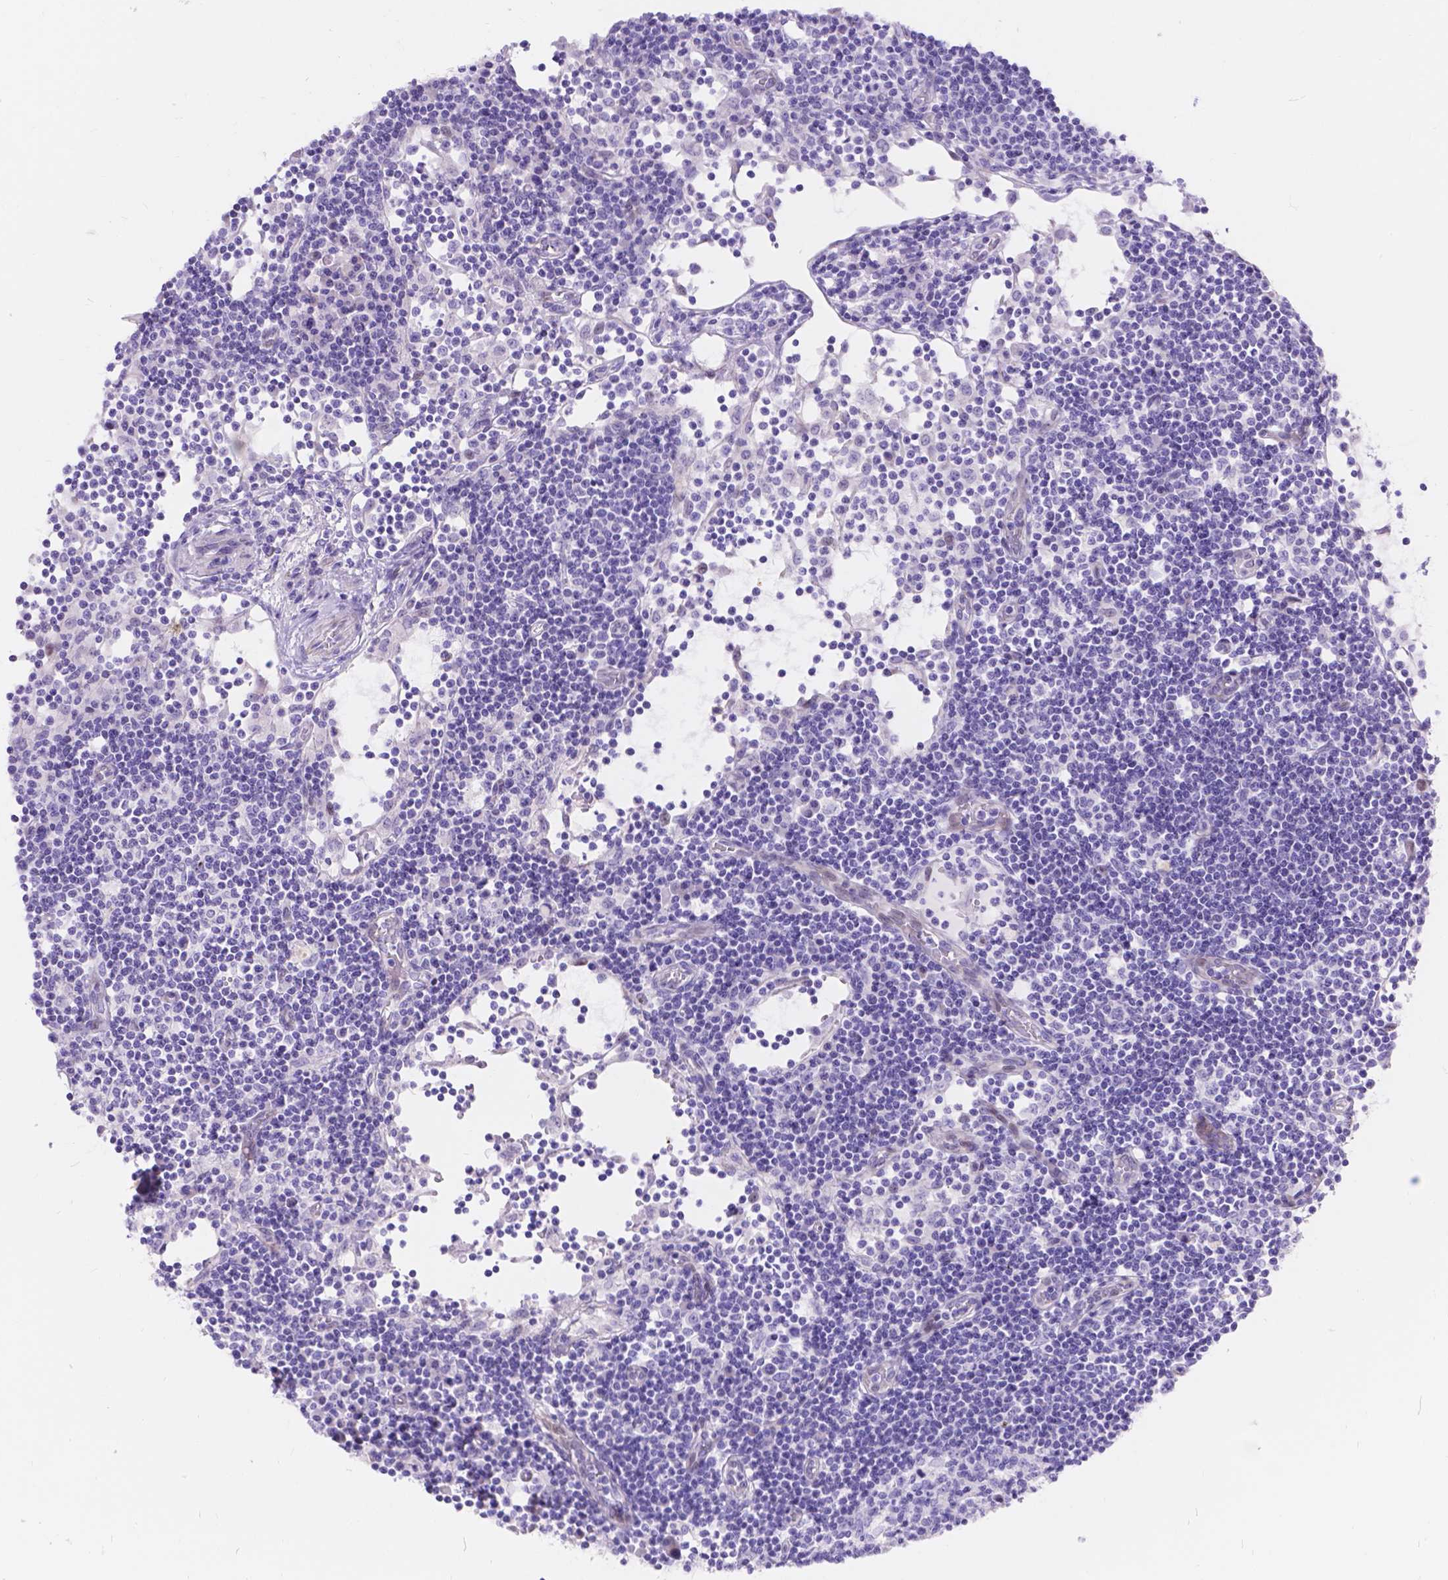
{"staining": {"intensity": "negative", "quantity": "none", "location": "none"}, "tissue": "lymph node", "cell_type": "Germinal center cells", "image_type": "normal", "snomed": [{"axis": "morphology", "description": "Normal tissue, NOS"}, {"axis": "topography", "description": "Lymph node"}], "caption": "IHC of normal human lymph node shows no expression in germinal center cells. (IHC, brightfield microscopy, high magnification).", "gene": "KLHL10", "patient": {"sex": "female", "age": 72}}